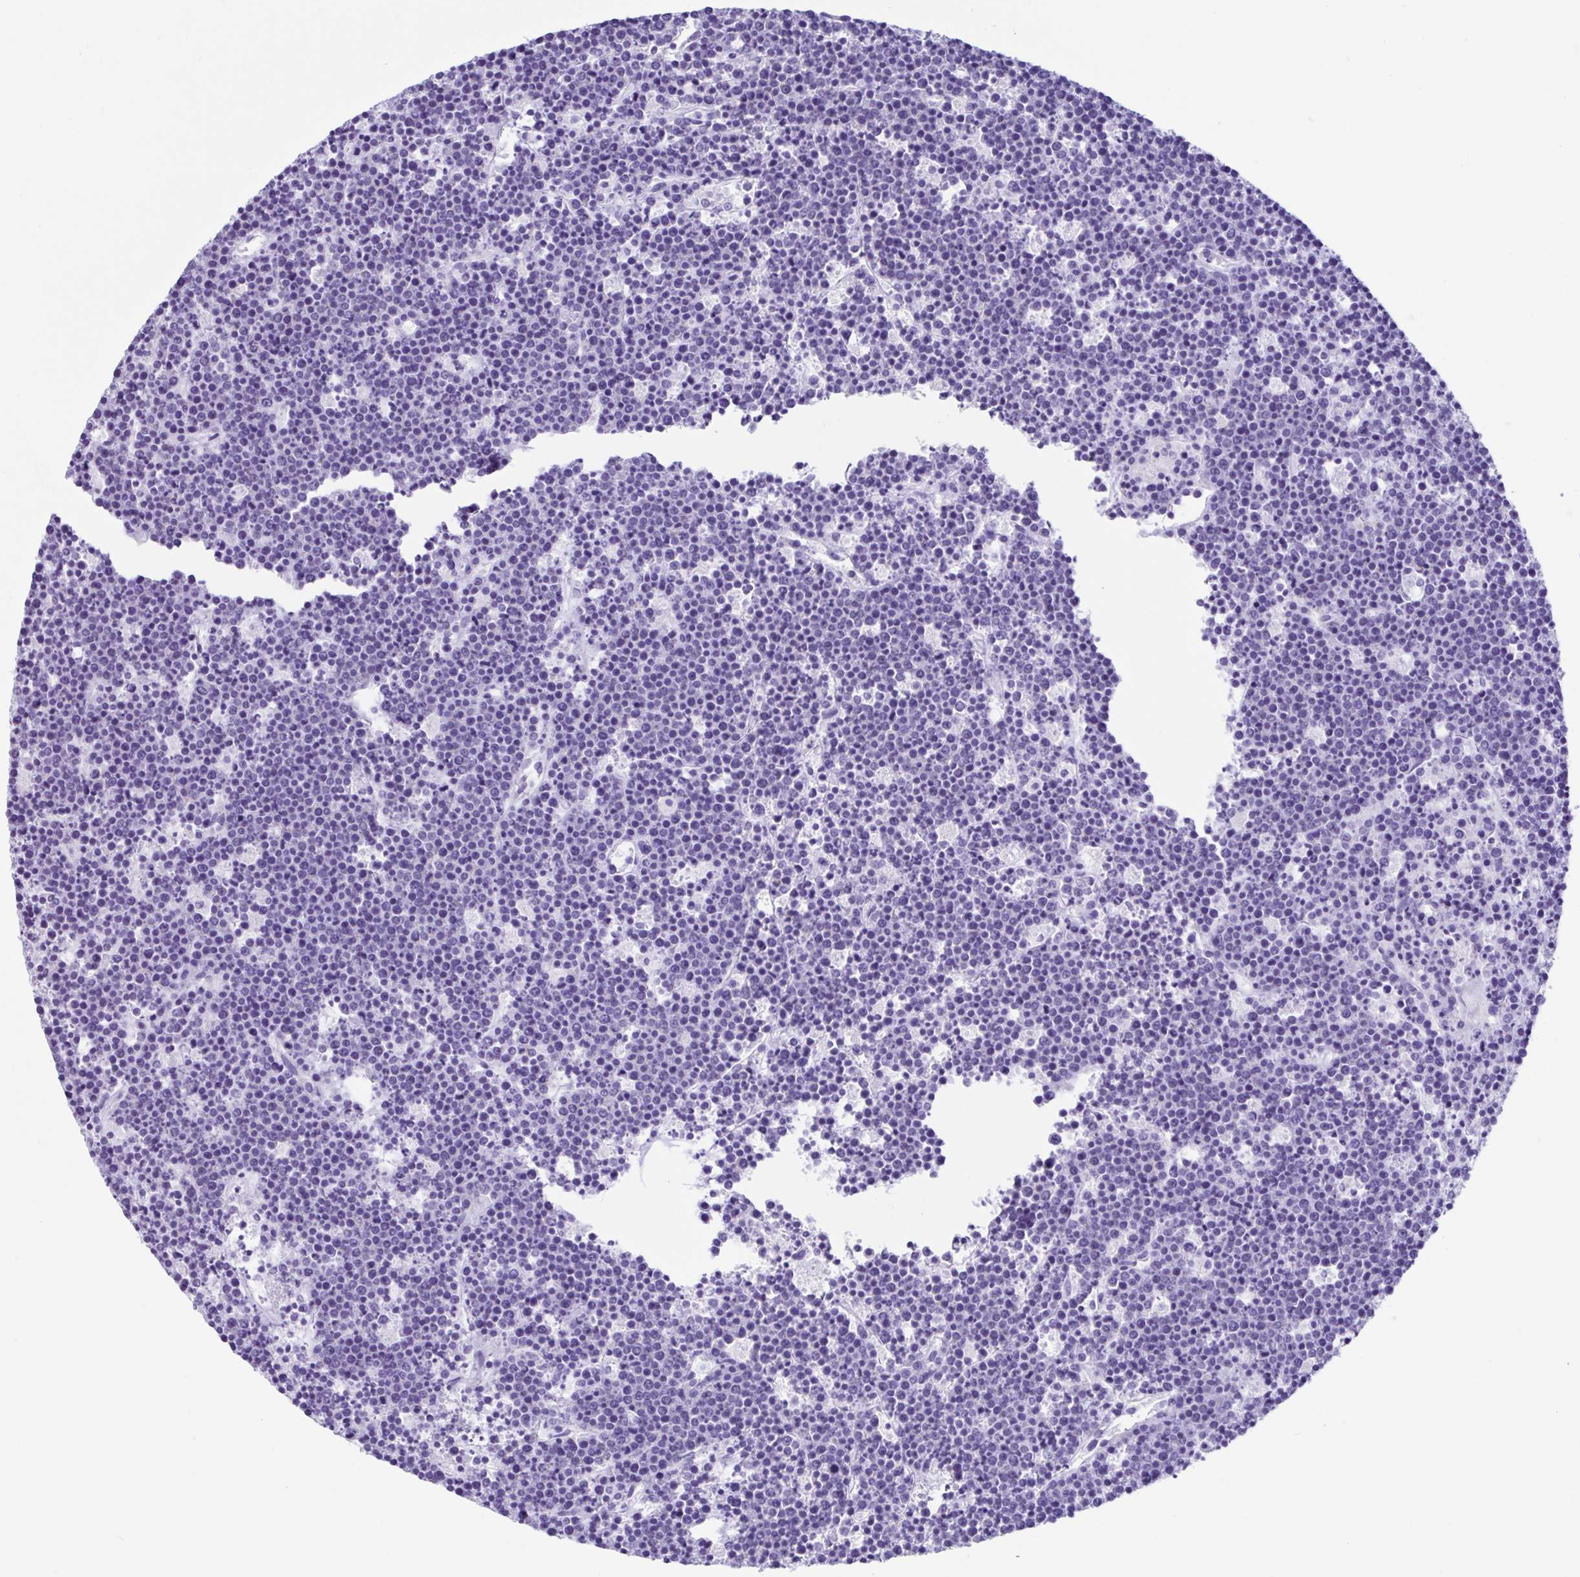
{"staining": {"intensity": "negative", "quantity": "none", "location": "none"}, "tissue": "lymphoma", "cell_type": "Tumor cells", "image_type": "cancer", "snomed": [{"axis": "morphology", "description": "Malignant lymphoma, non-Hodgkin's type, High grade"}, {"axis": "topography", "description": "Ovary"}], "caption": "This is a histopathology image of immunohistochemistry (IHC) staining of malignant lymphoma, non-Hodgkin's type (high-grade), which shows no expression in tumor cells.", "gene": "ACTRT3", "patient": {"sex": "female", "age": 56}}